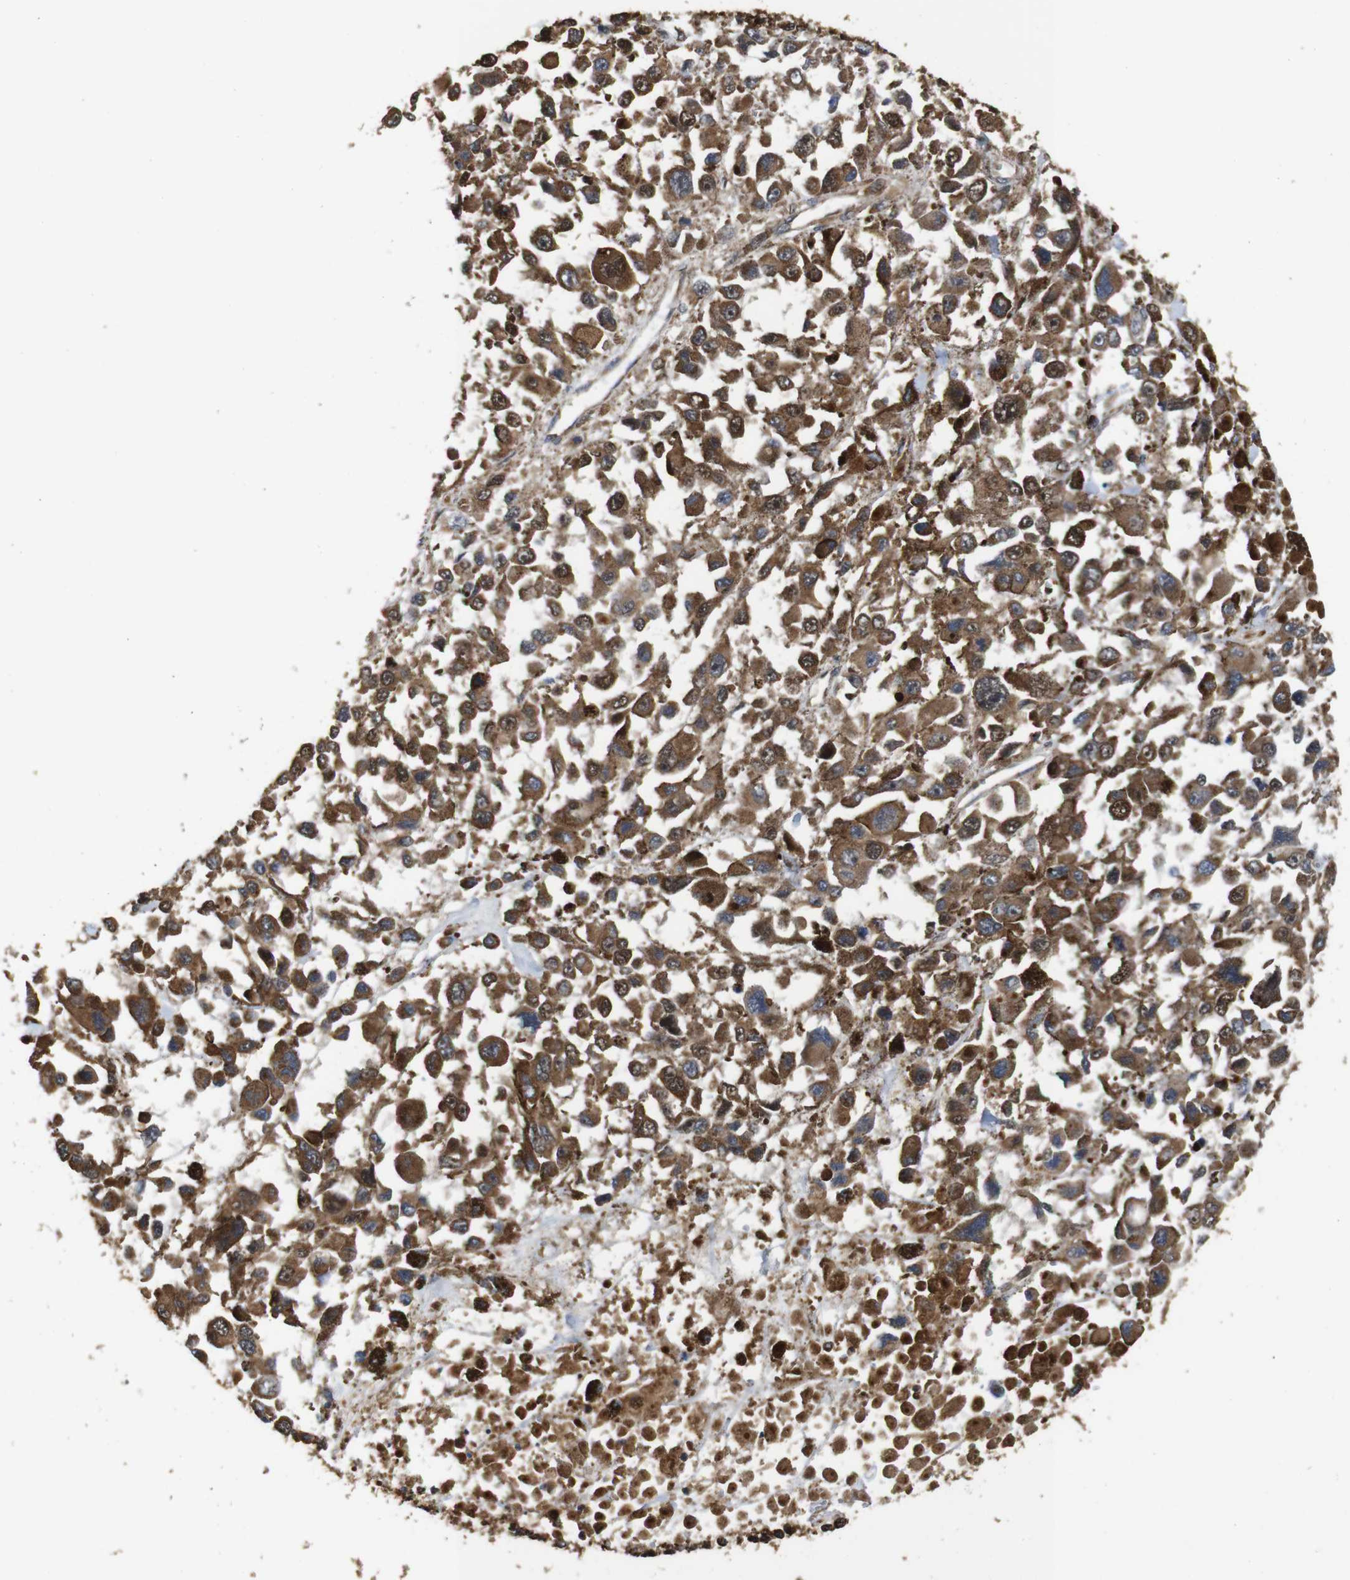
{"staining": {"intensity": "moderate", "quantity": ">75%", "location": "cytoplasmic/membranous"}, "tissue": "melanoma", "cell_type": "Tumor cells", "image_type": "cancer", "snomed": [{"axis": "morphology", "description": "Malignant melanoma, Metastatic site"}, {"axis": "topography", "description": "Lymph node"}], "caption": "There is medium levels of moderate cytoplasmic/membranous positivity in tumor cells of malignant melanoma (metastatic site), as demonstrated by immunohistochemical staining (brown color).", "gene": "SNN", "patient": {"sex": "male", "age": 59}}